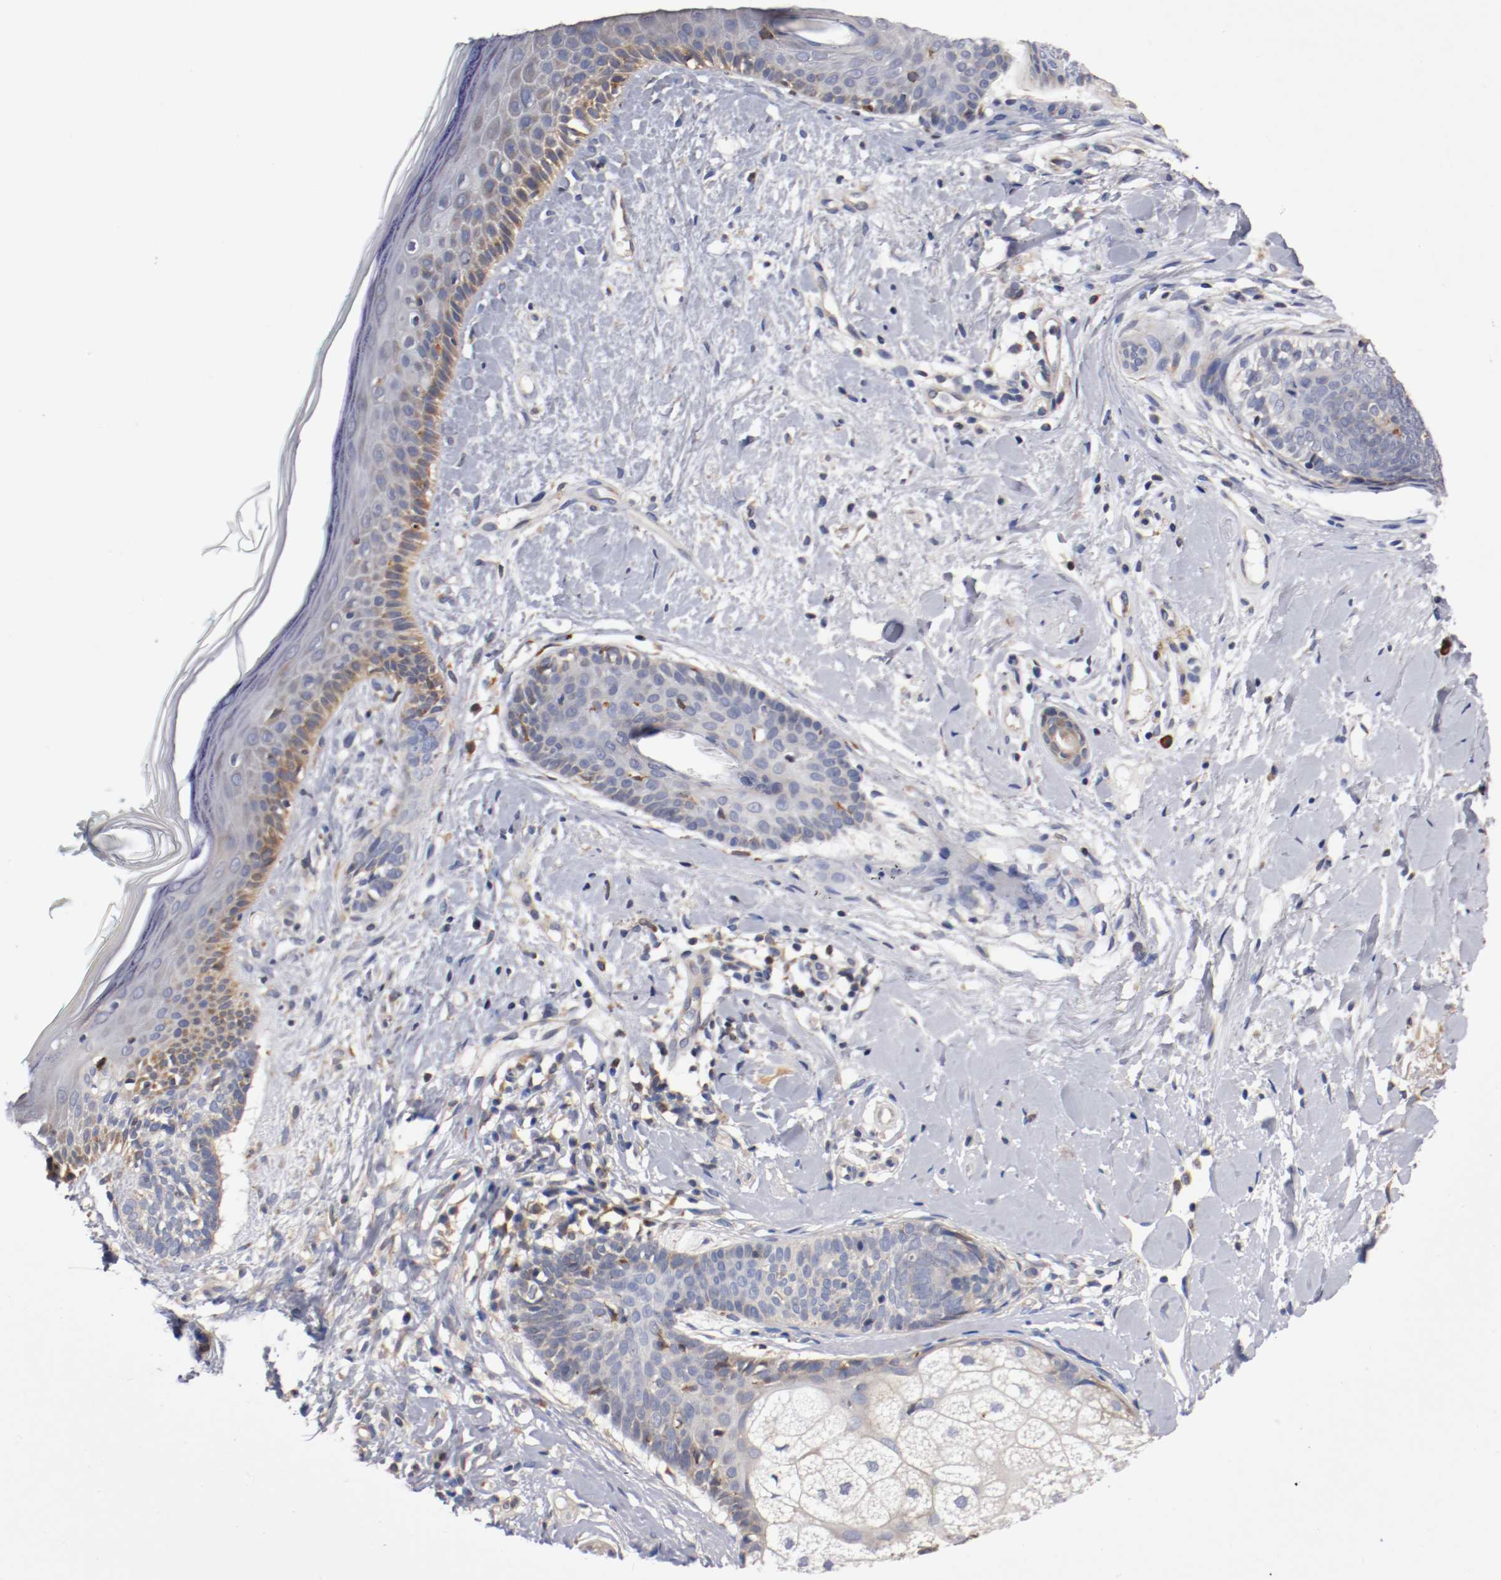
{"staining": {"intensity": "weak", "quantity": "<25%", "location": "cytoplasmic/membranous"}, "tissue": "skin cancer", "cell_type": "Tumor cells", "image_type": "cancer", "snomed": [{"axis": "morphology", "description": "Basal cell carcinoma"}, {"axis": "topography", "description": "Skin"}], "caption": "This is an immunohistochemistry (IHC) photomicrograph of skin cancer (basal cell carcinoma). There is no positivity in tumor cells.", "gene": "TNFSF13", "patient": {"sex": "female", "age": 58}}